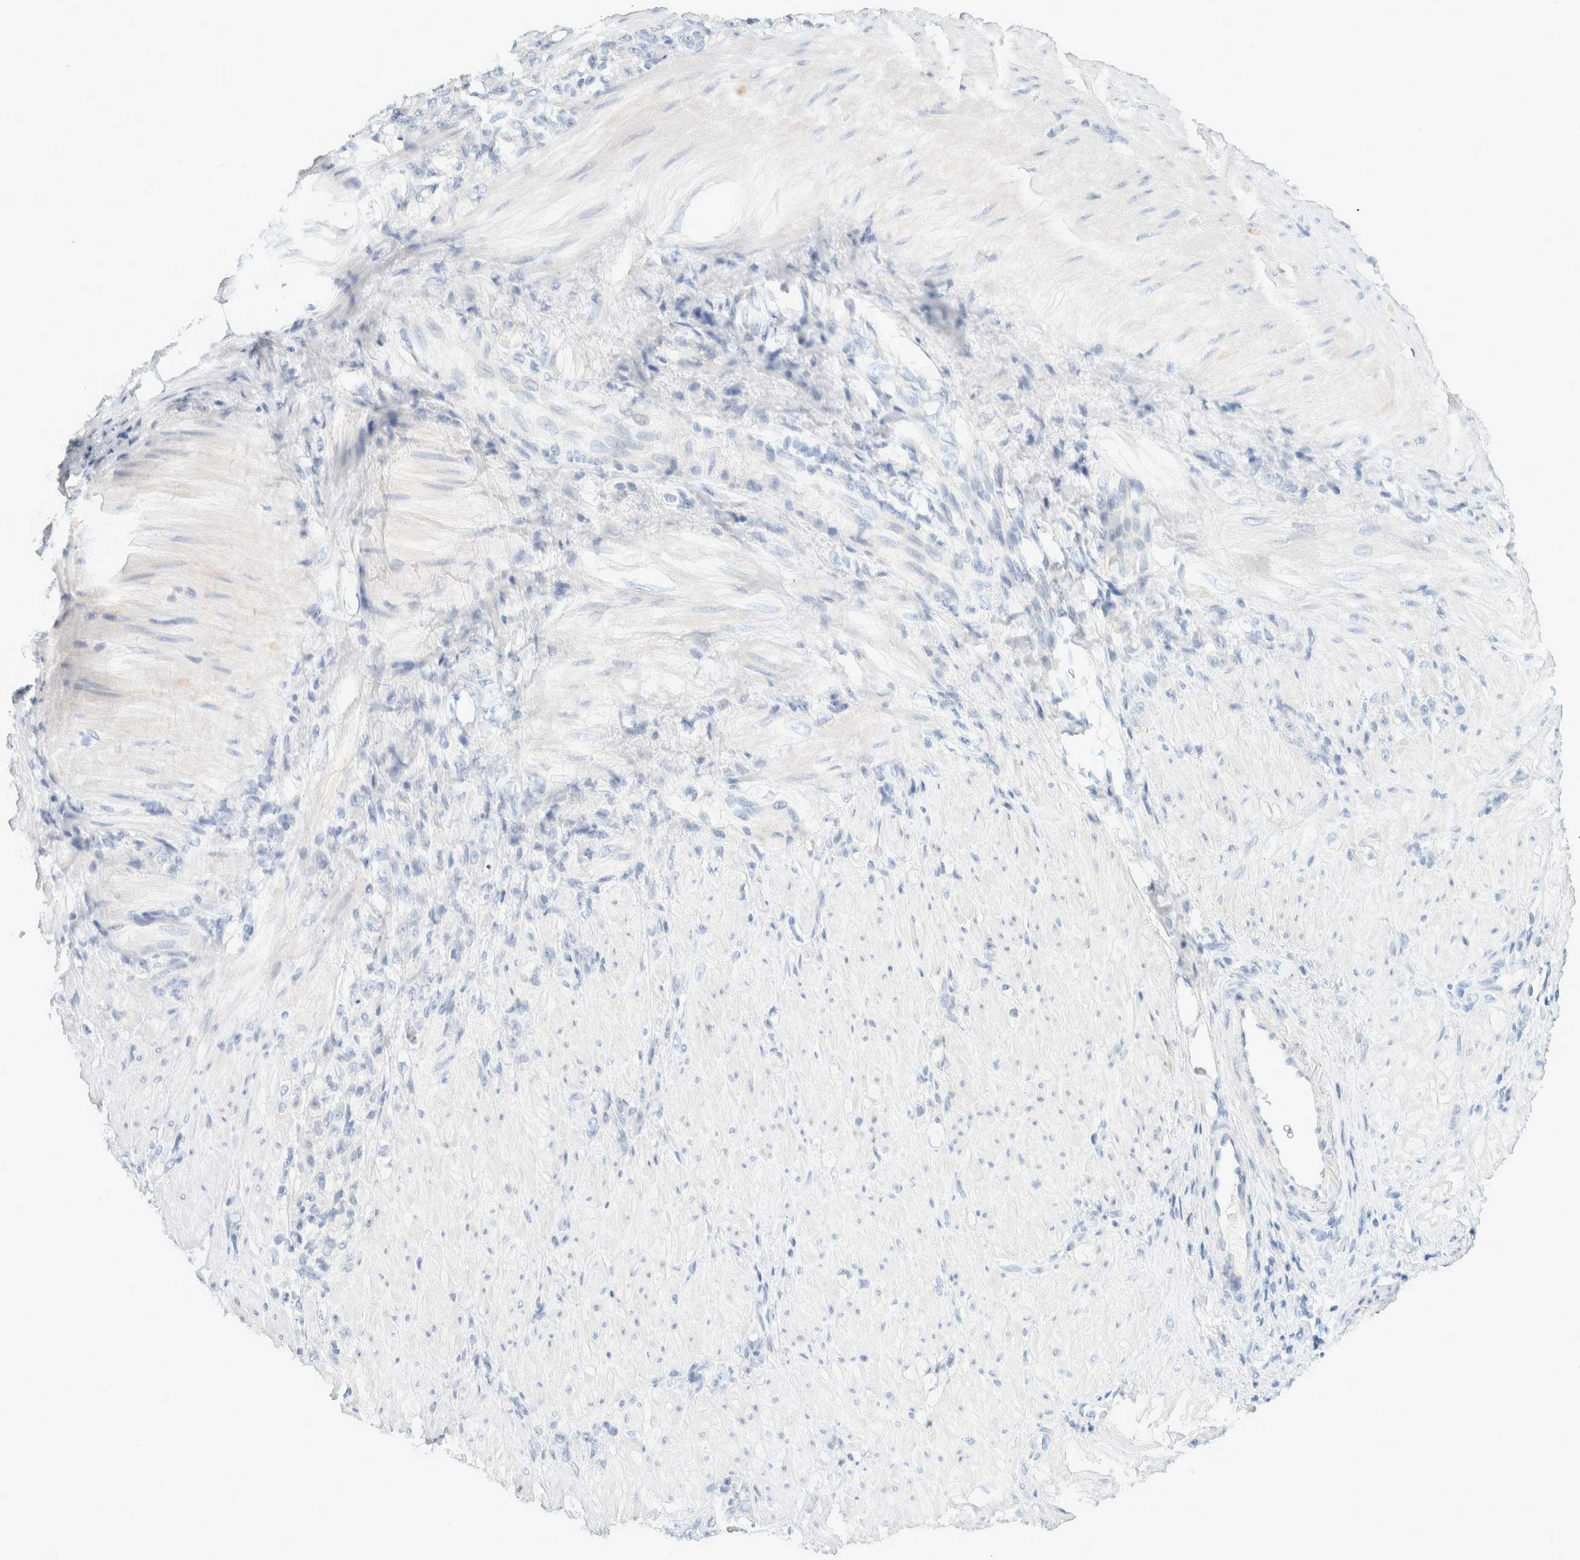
{"staining": {"intensity": "negative", "quantity": "none", "location": "none"}, "tissue": "stomach cancer", "cell_type": "Tumor cells", "image_type": "cancer", "snomed": [{"axis": "morphology", "description": "Normal tissue, NOS"}, {"axis": "morphology", "description": "Adenocarcinoma, NOS"}, {"axis": "topography", "description": "Stomach"}], "caption": "Tumor cells are negative for protein expression in human stomach adenocarcinoma.", "gene": "ALOX12B", "patient": {"sex": "male", "age": 82}}